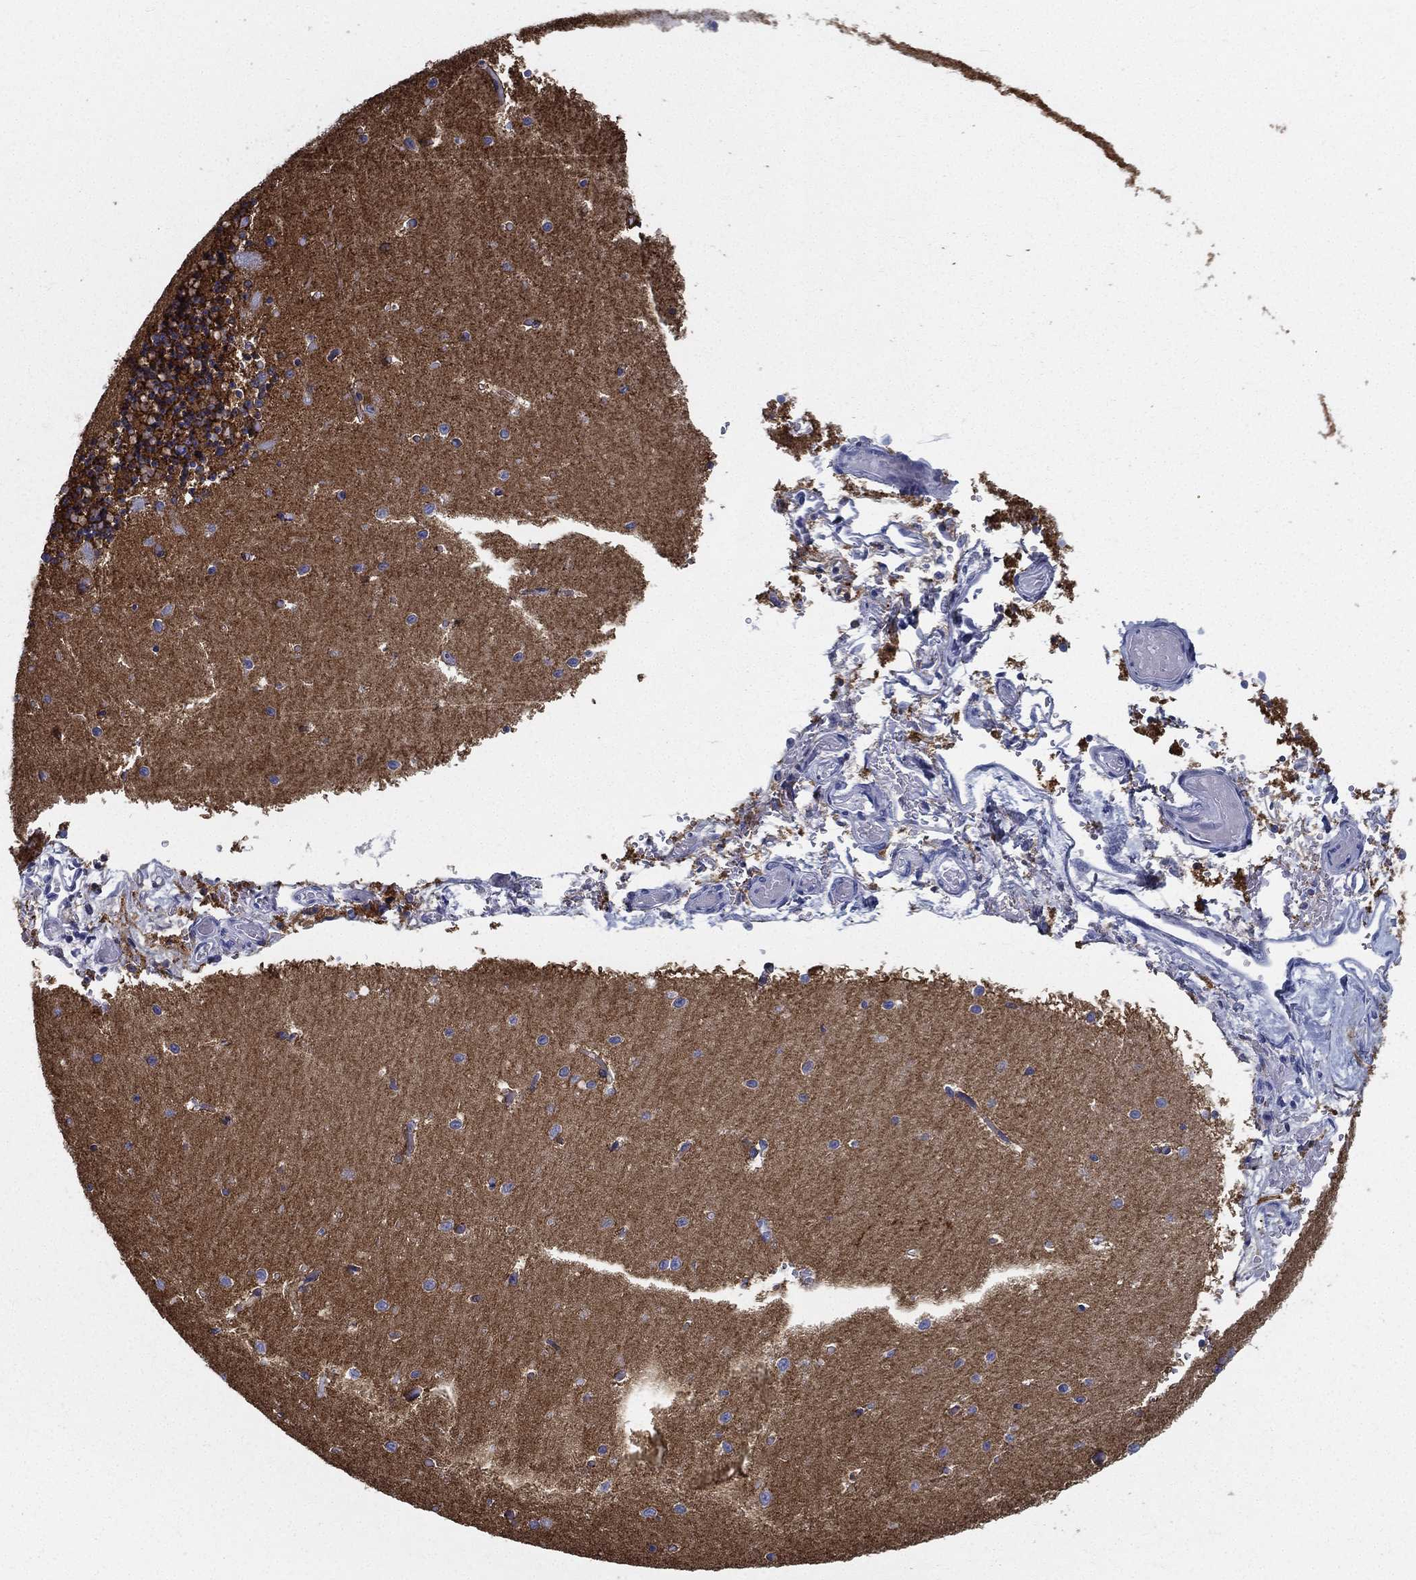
{"staining": {"intensity": "negative", "quantity": "none", "location": "none"}, "tissue": "cerebellum", "cell_type": "Cells in granular layer", "image_type": "normal", "snomed": [{"axis": "morphology", "description": "Normal tissue, NOS"}, {"axis": "topography", "description": "Cerebellum"}], "caption": "Immunohistochemistry image of normal cerebellum: human cerebellum stained with DAB (3,3'-diaminobenzidine) reveals no significant protein positivity in cells in granular layer.", "gene": "ATP1B2", "patient": {"sex": "female", "age": 64}}